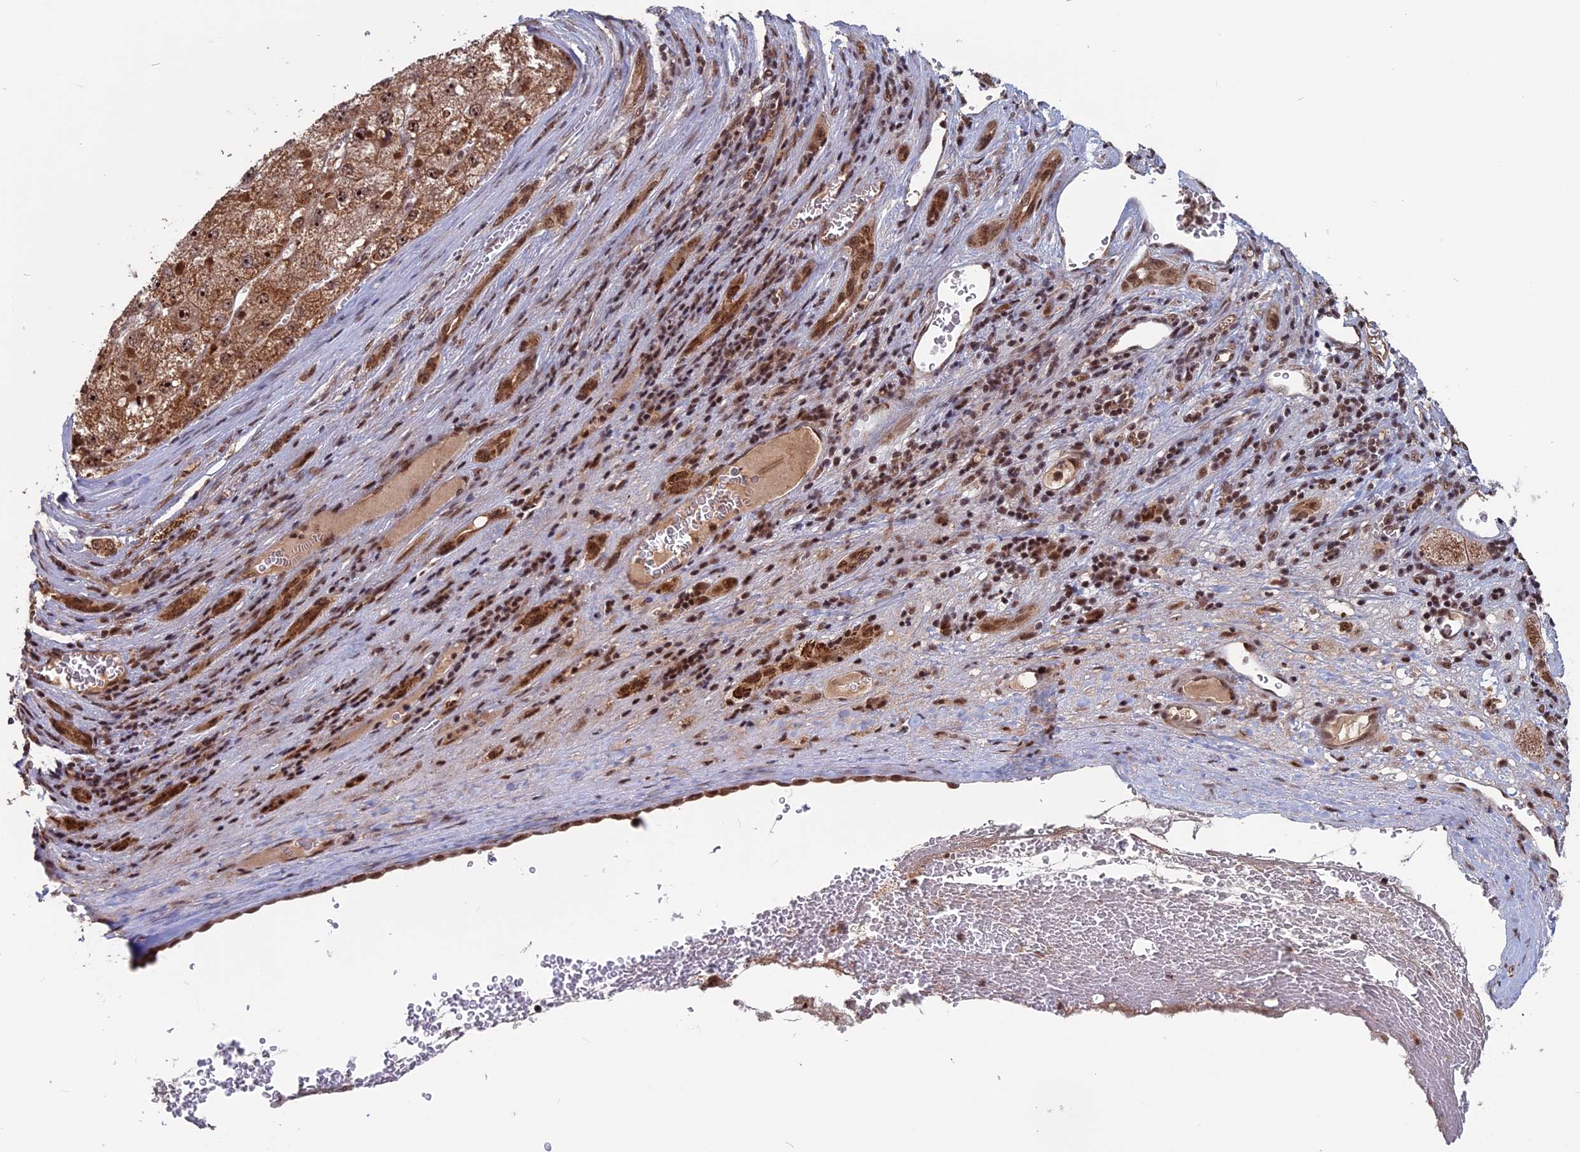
{"staining": {"intensity": "moderate", "quantity": ">75%", "location": "cytoplasmic/membranous,nuclear"}, "tissue": "liver cancer", "cell_type": "Tumor cells", "image_type": "cancer", "snomed": [{"axis": "morphology", "description": "Carcinoma, Hepatocellular, NOS"}, {"axis": "topography", "description": "Liver"}], "caption": "IHC staining of liver hepatocellular carcinoma, which shows medium levels of moderate cytoplasmic/membranous and nuclear staining in about >75% of tumor cells indicating moderate cytoplasmic/membranous and nuclear protein expression. The staining was performed using DAB (3,3'-diaminobenzidine) (brown) for protein detection and nuclei were counterstained in hematoxylin (blue).", "gene": "CACTIN", "patient": {"sex": "female", "age": 73}}